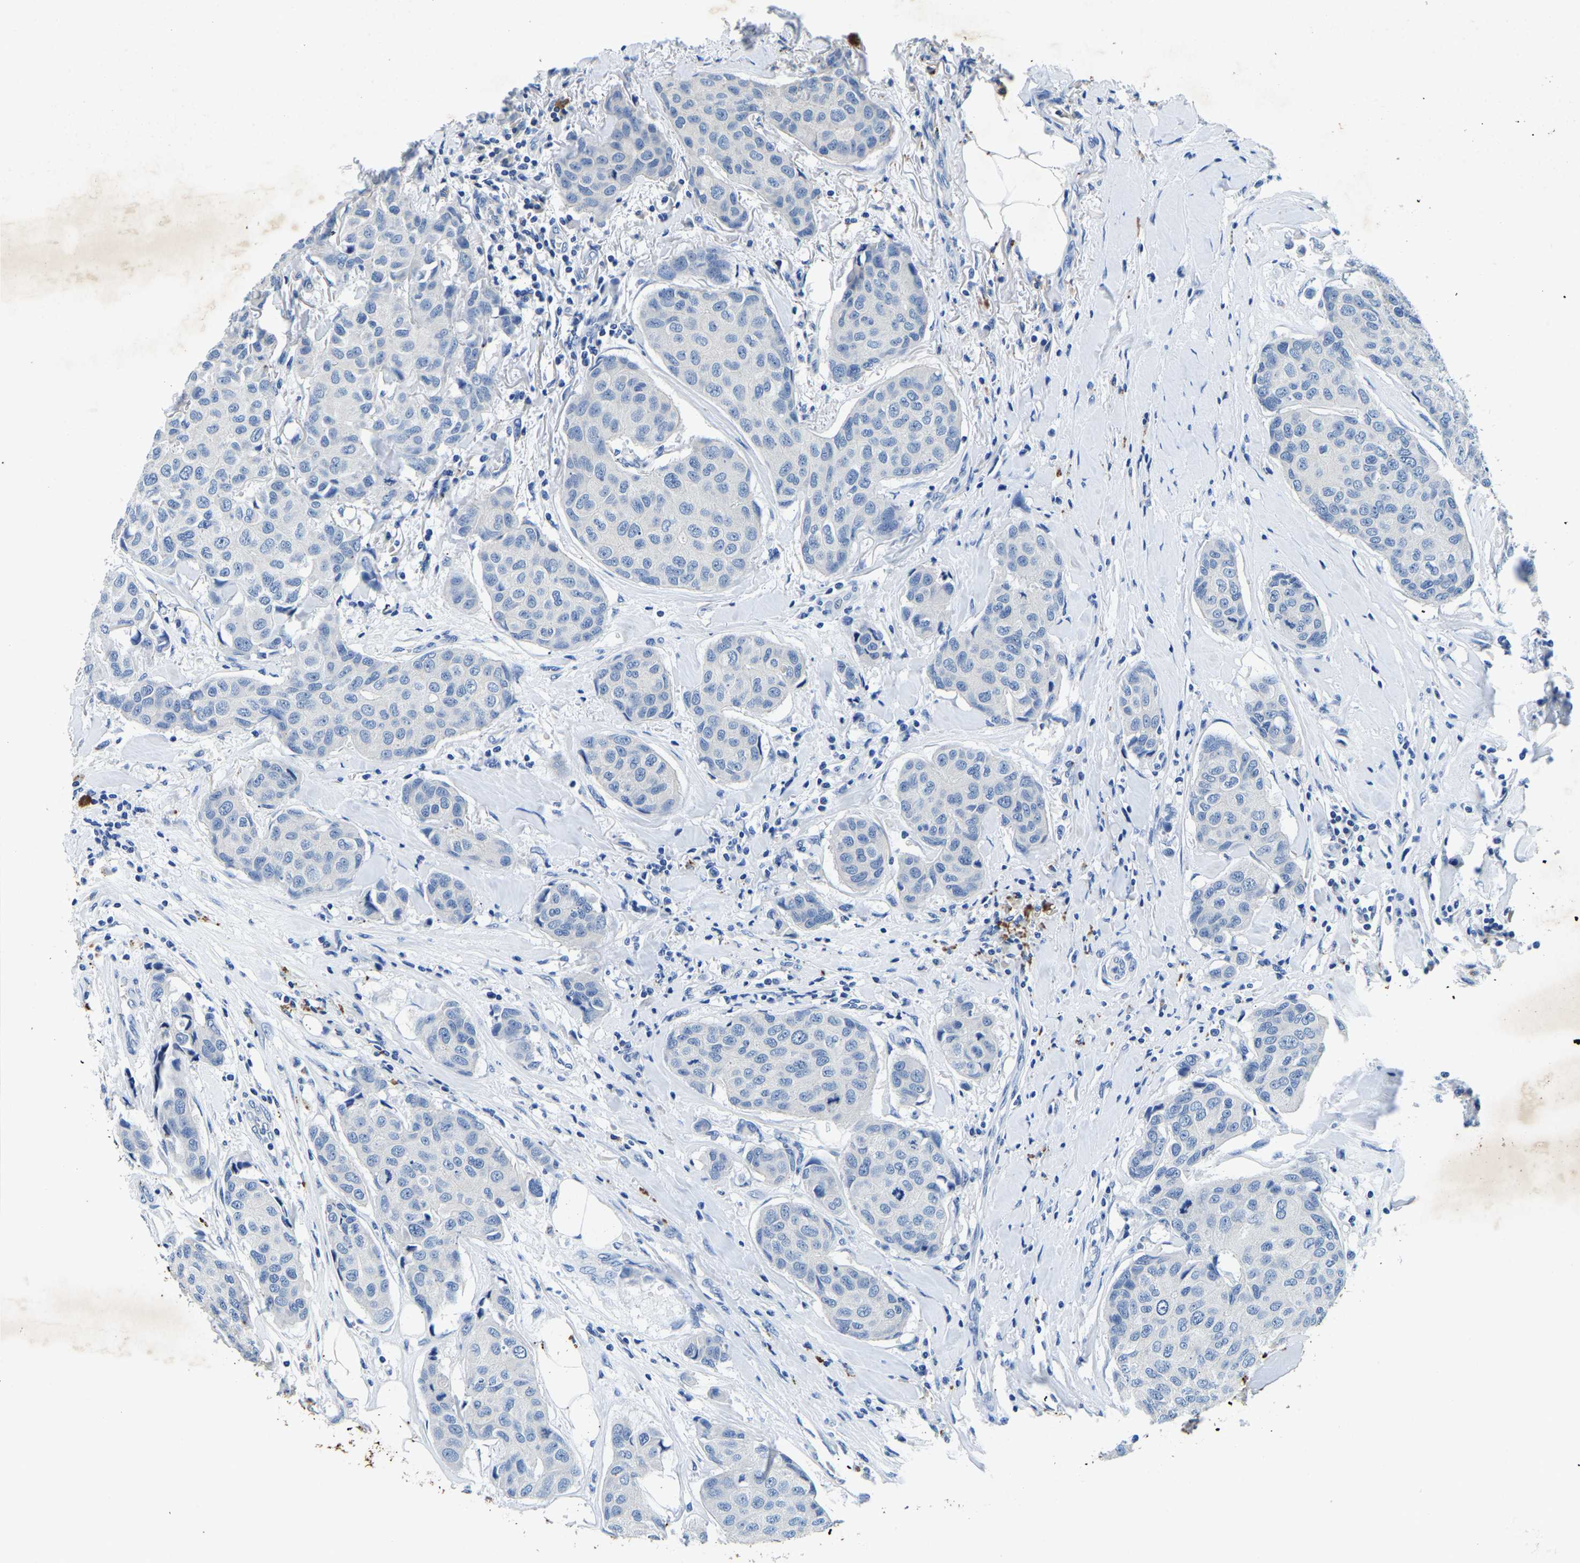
{"staining": {"intensity": "negative", "quantity": "none", "location": "none"}, "tissue": "breast cancer", "cell_type": "Tumor cells", "image_type": "cancer", "snomed": [{"axis": "morphology", "description": "Duct carcinoma"}, {"axis": "topography", "description": "Breast"}], "caption": "DAB (3,3'-diaminobenzidine) immunohistochemical staining of human breast intraductal carcinoma displays no significant staining in tumor cells. (DAB immunohistochemistry with hematoxylin counter stain).", "gene": "UBN2", "patient": {"sex": "female", "age": 80}}